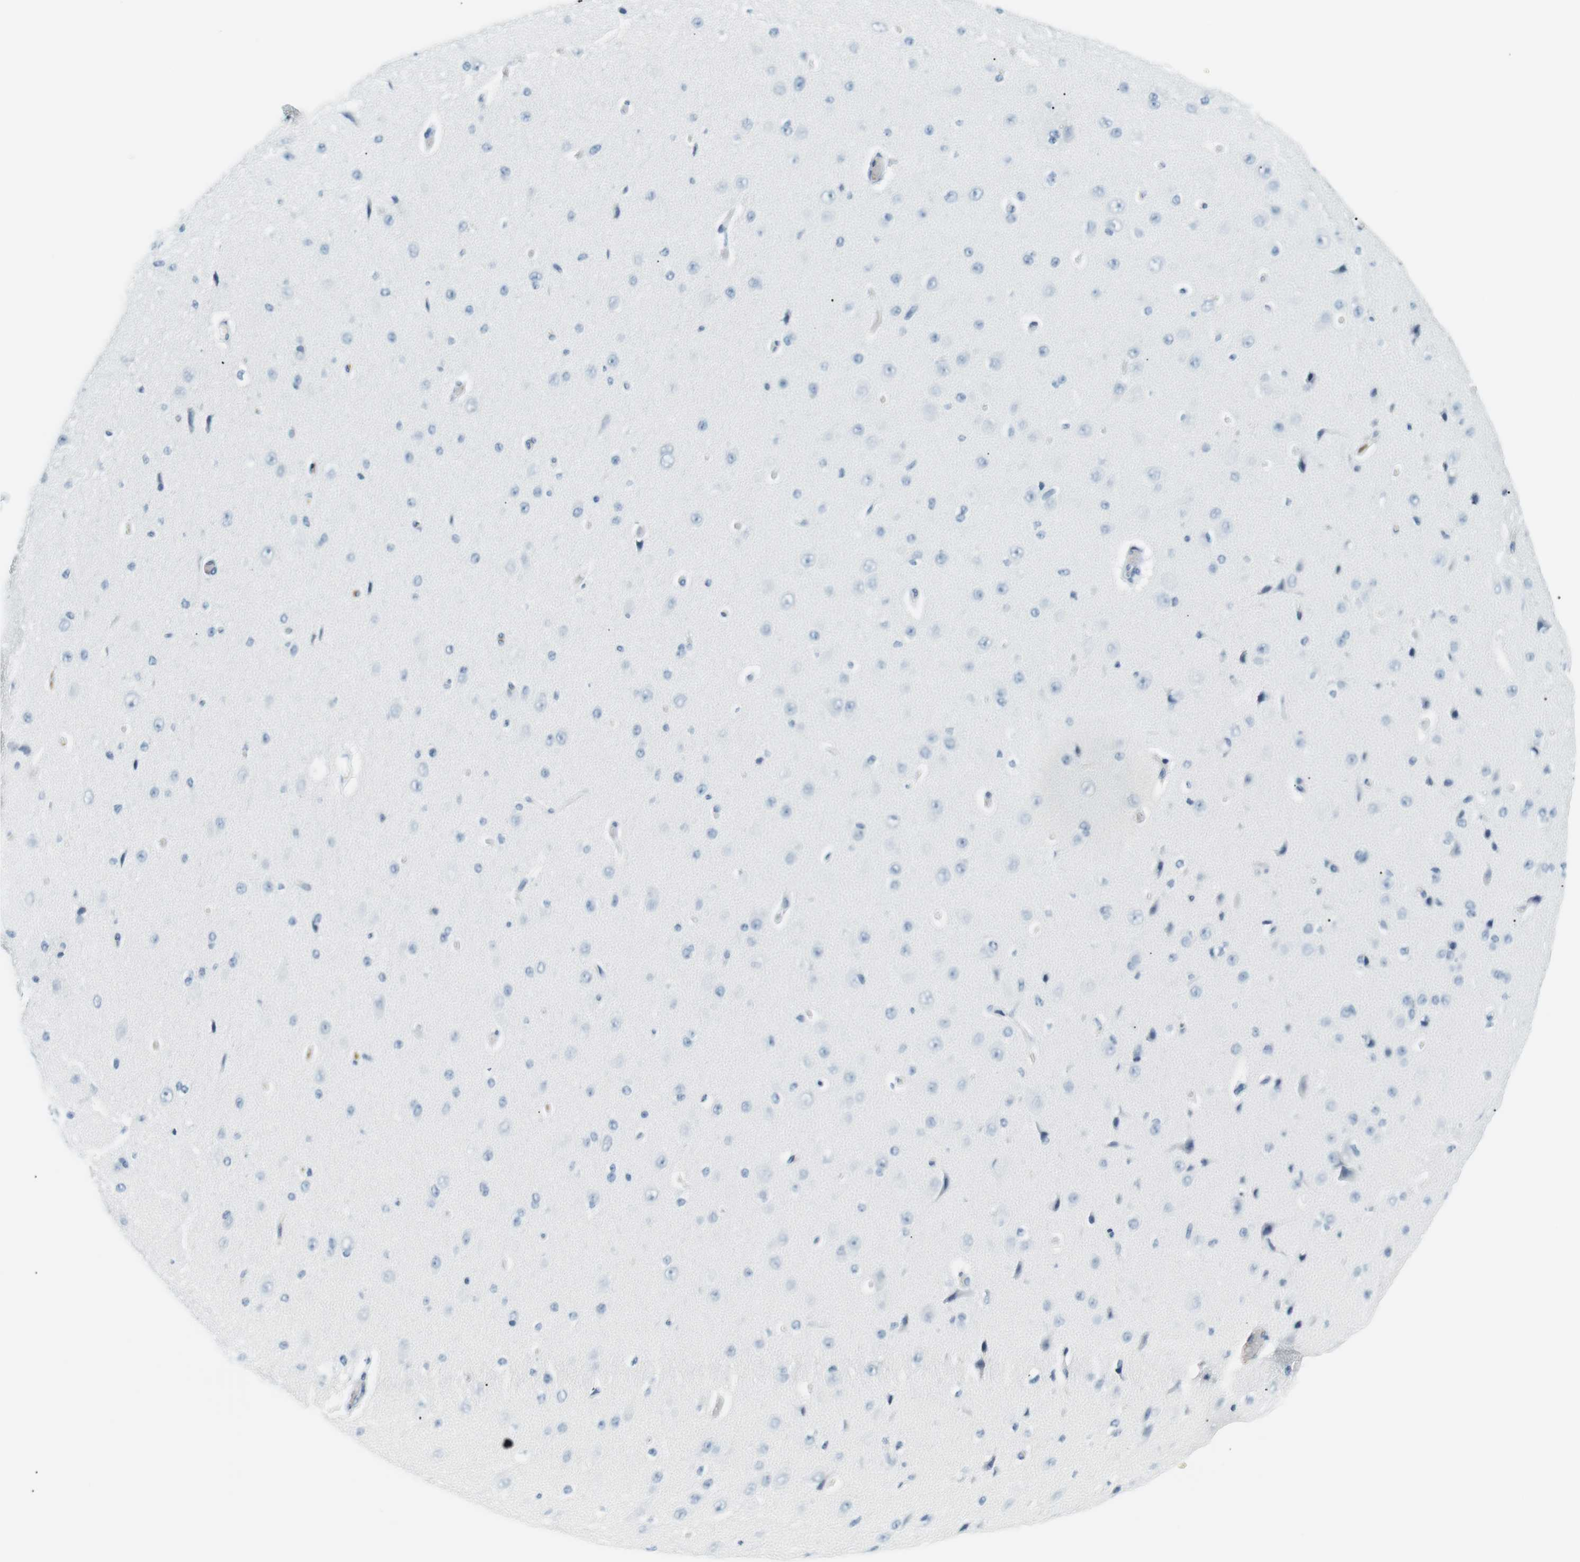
{"staining": {"intensity": "negative", "quantity": "none", "location": "none"}, "tissue": "cerebral cortex", "cell_type": "Endothelial cells", "image_type": "normal", "snomed": [{"axis": "morphology", "description": "Normal tissue, NOS"}, {"axis": "morphology", "description": "Developmental malformation"}, {"axis": "topography", "description": "Cerebral cortex"}], "caption": "Micrograph shows no protein positivity in endothelial cells of normal cerebral cortex.", "gene": "APOB", "patient": {"sex": "female", "age": 30}}